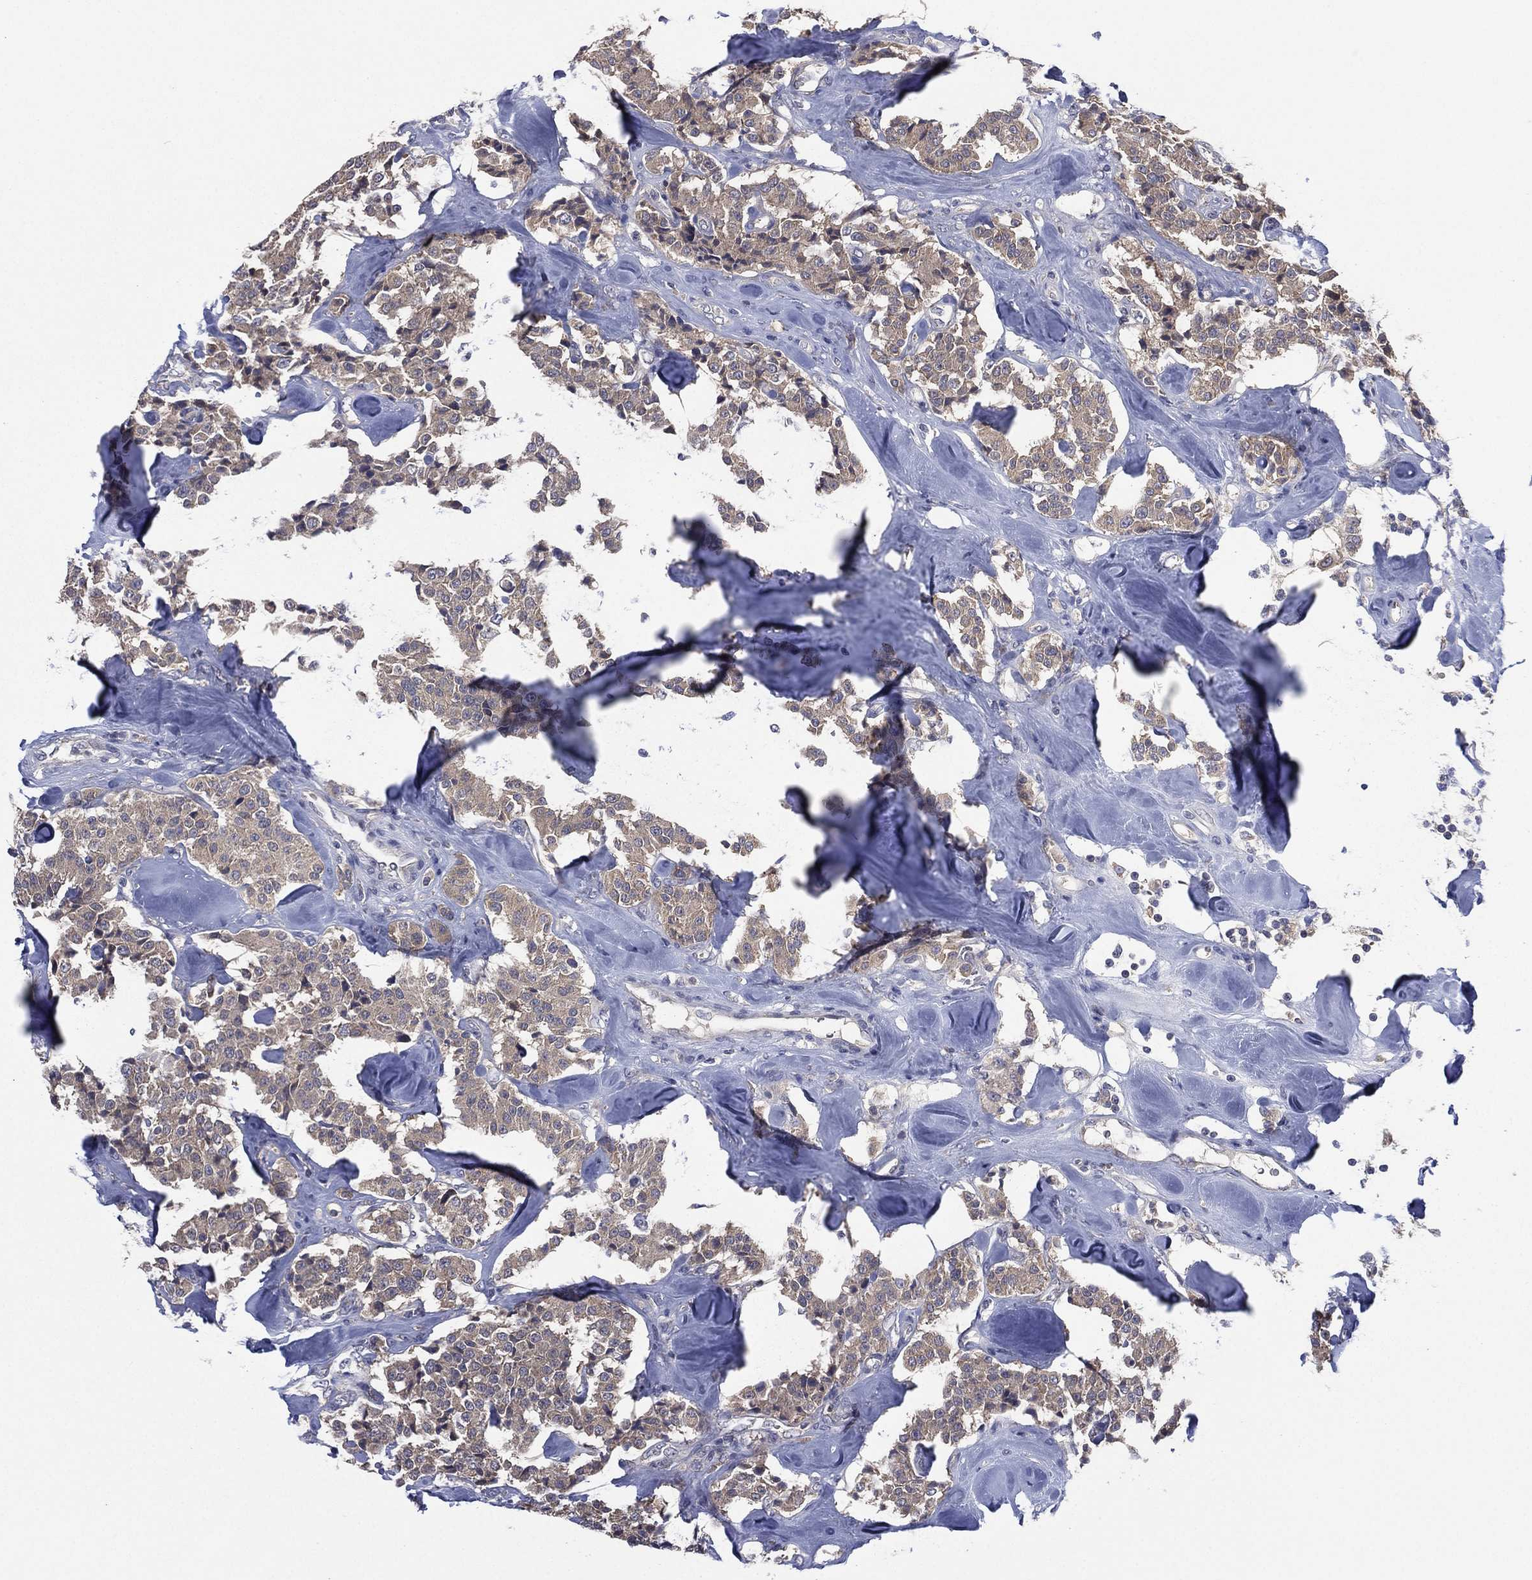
{"staining": {"intensity": "weak", "quantity": "25%-75%", "location": "cytoplasmic/membranous"}, "tissue": "carcinoid", "cell_type": "Tumor cells", "image_type": "cancer", "snomed": [{"axis": "morphology", "description": "Carcinoid, malignant, NOS"}, {"axis": "topography", "description": "Pancreas"}], "caption": "Immunohistochemistry photomicrograph of human carcinoid (malignant) stained for a protein (brown), which displays low levels of weak cytoplasmic/membranous expression in approximately 25%-75% of tumor cells.", "gene": "MPP7", "patient": {"sex": "male", "age": 41}}